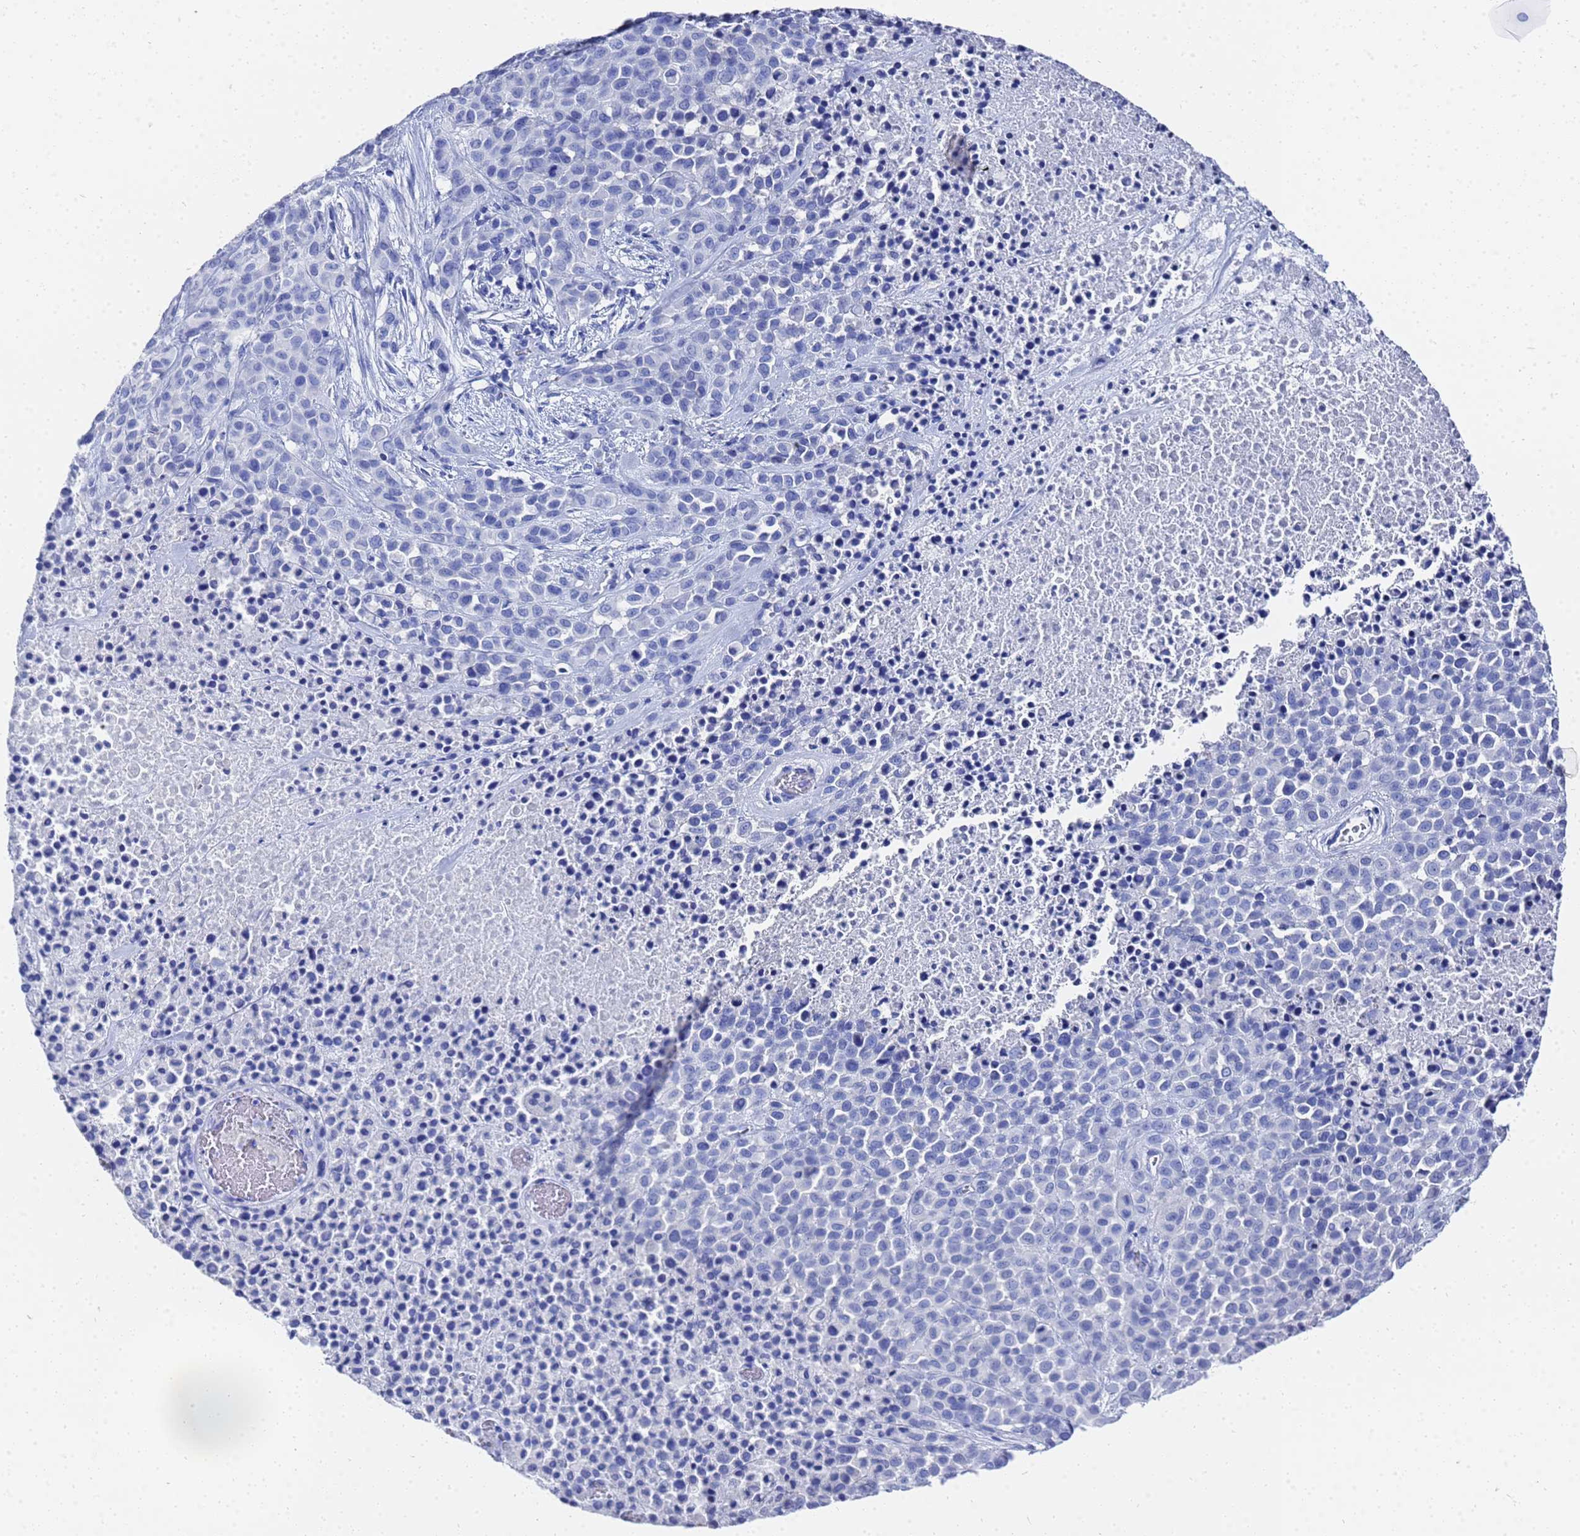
{"staining": {"intensity": "negative", "quantity": "none", "location": "none"}, "tissue": "melanoma", "cell_type": "Tumor cells", "image_type": "cancer", "snomed": [{"axis": "morphology", "description": "Malignant melanoma, Metastatic site"}, {"axis": "topography", "description": "Skin"}], "caption": "Malignant melanoma (metastatic site) stained for a protein using immunohistochemistry displays no staining tumor cells.", "gene": "GGT1", "patient": {"sex": "female", "age": 81}}